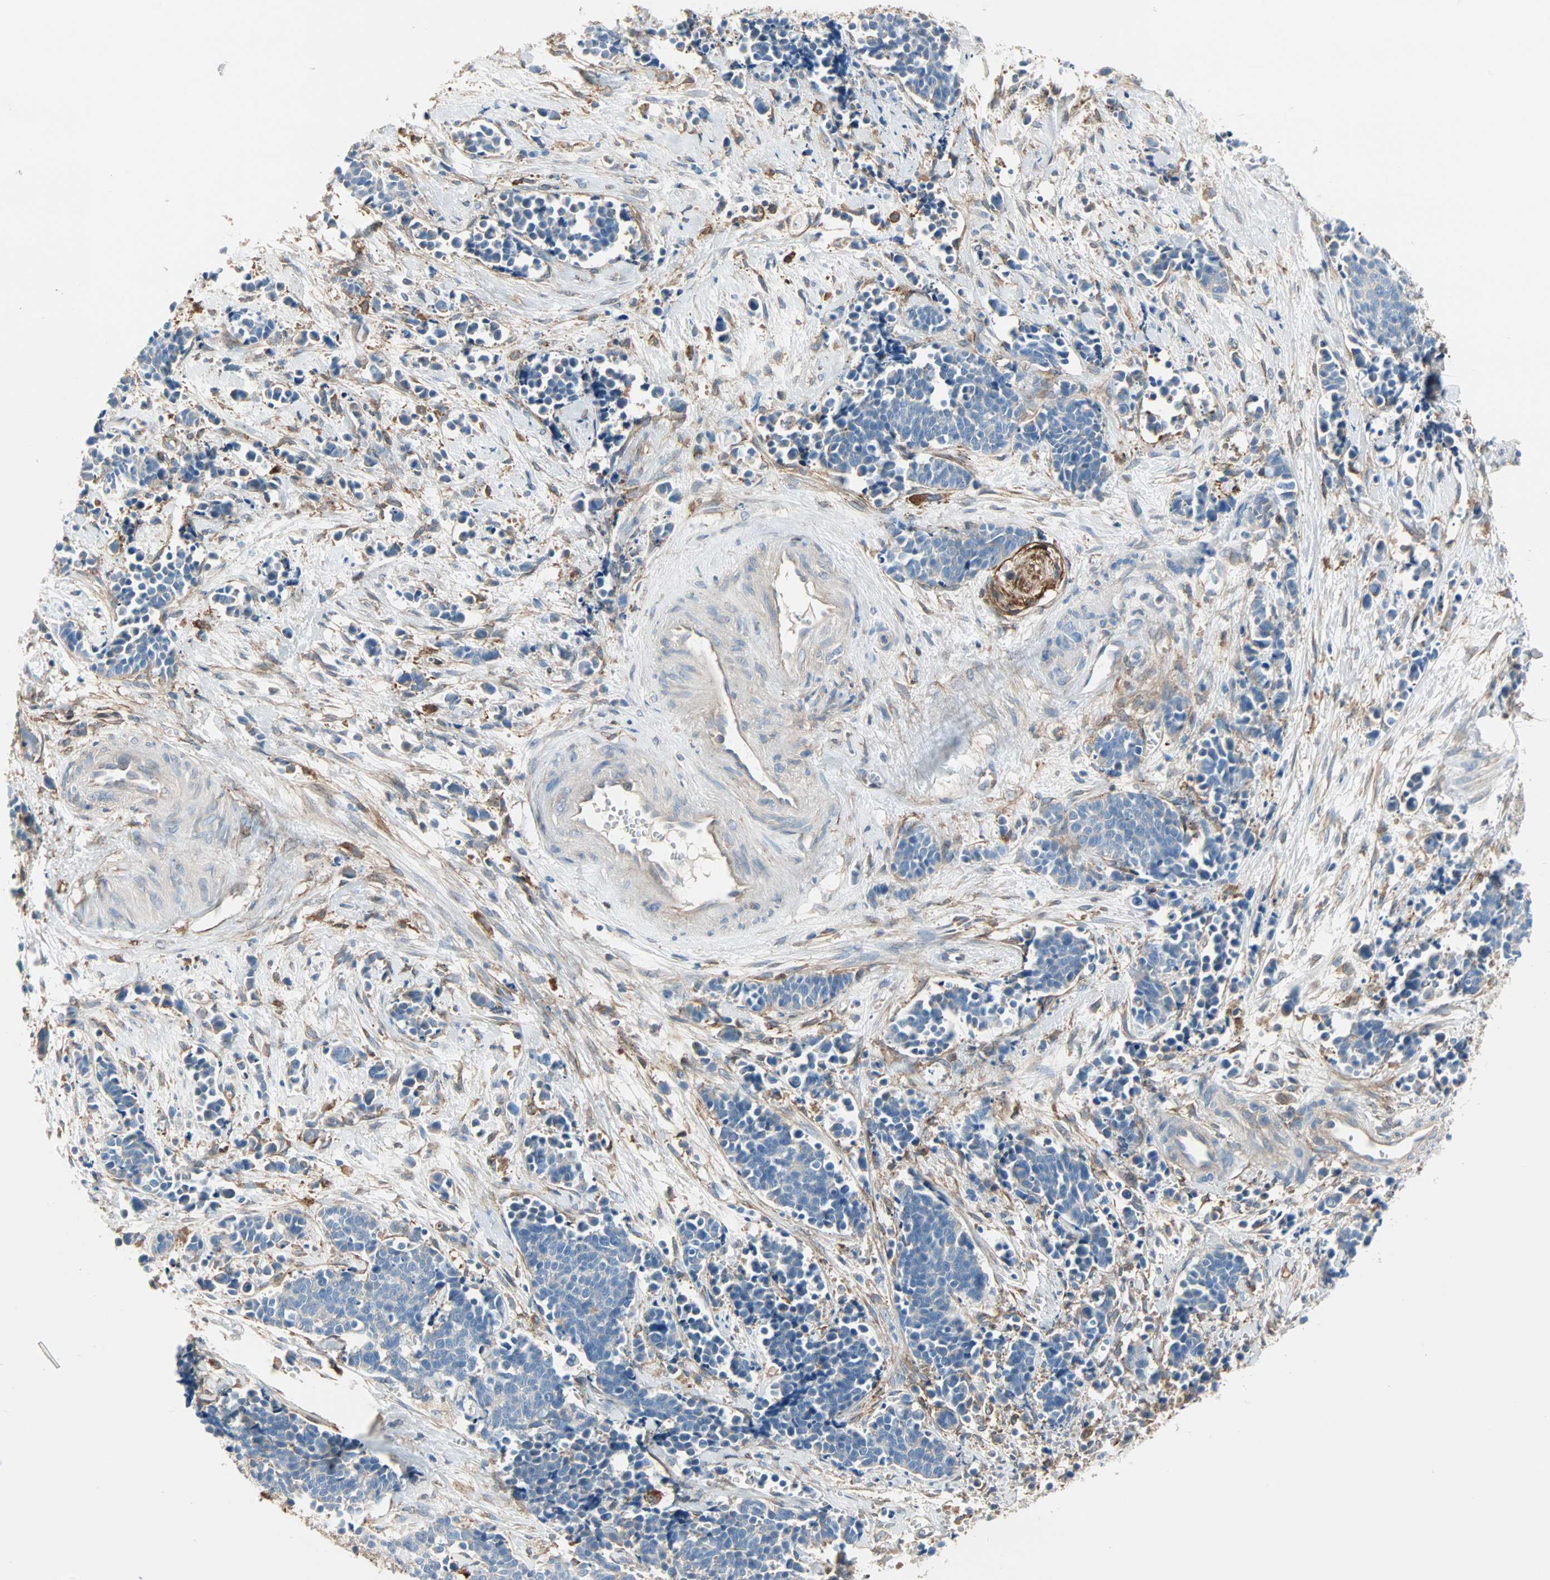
{"staining": {"intensity": "negative", "quantity": "none", "location": "none"}, "tissue": "cervical cancer", "cell_type": "Tumor cells", "image_type": "cancer", "snomed": [{"axis": "morphology", "description": "Squamous cell carcinoma, NOS"}, {"axis": "topography", "description": "Cervix"}], "caption": "Tumor cells show no significant staining in cervical squamous cell carcinoma.", "gene": "EPB41L2", "patient": {"sex": "female", "age": 35}}